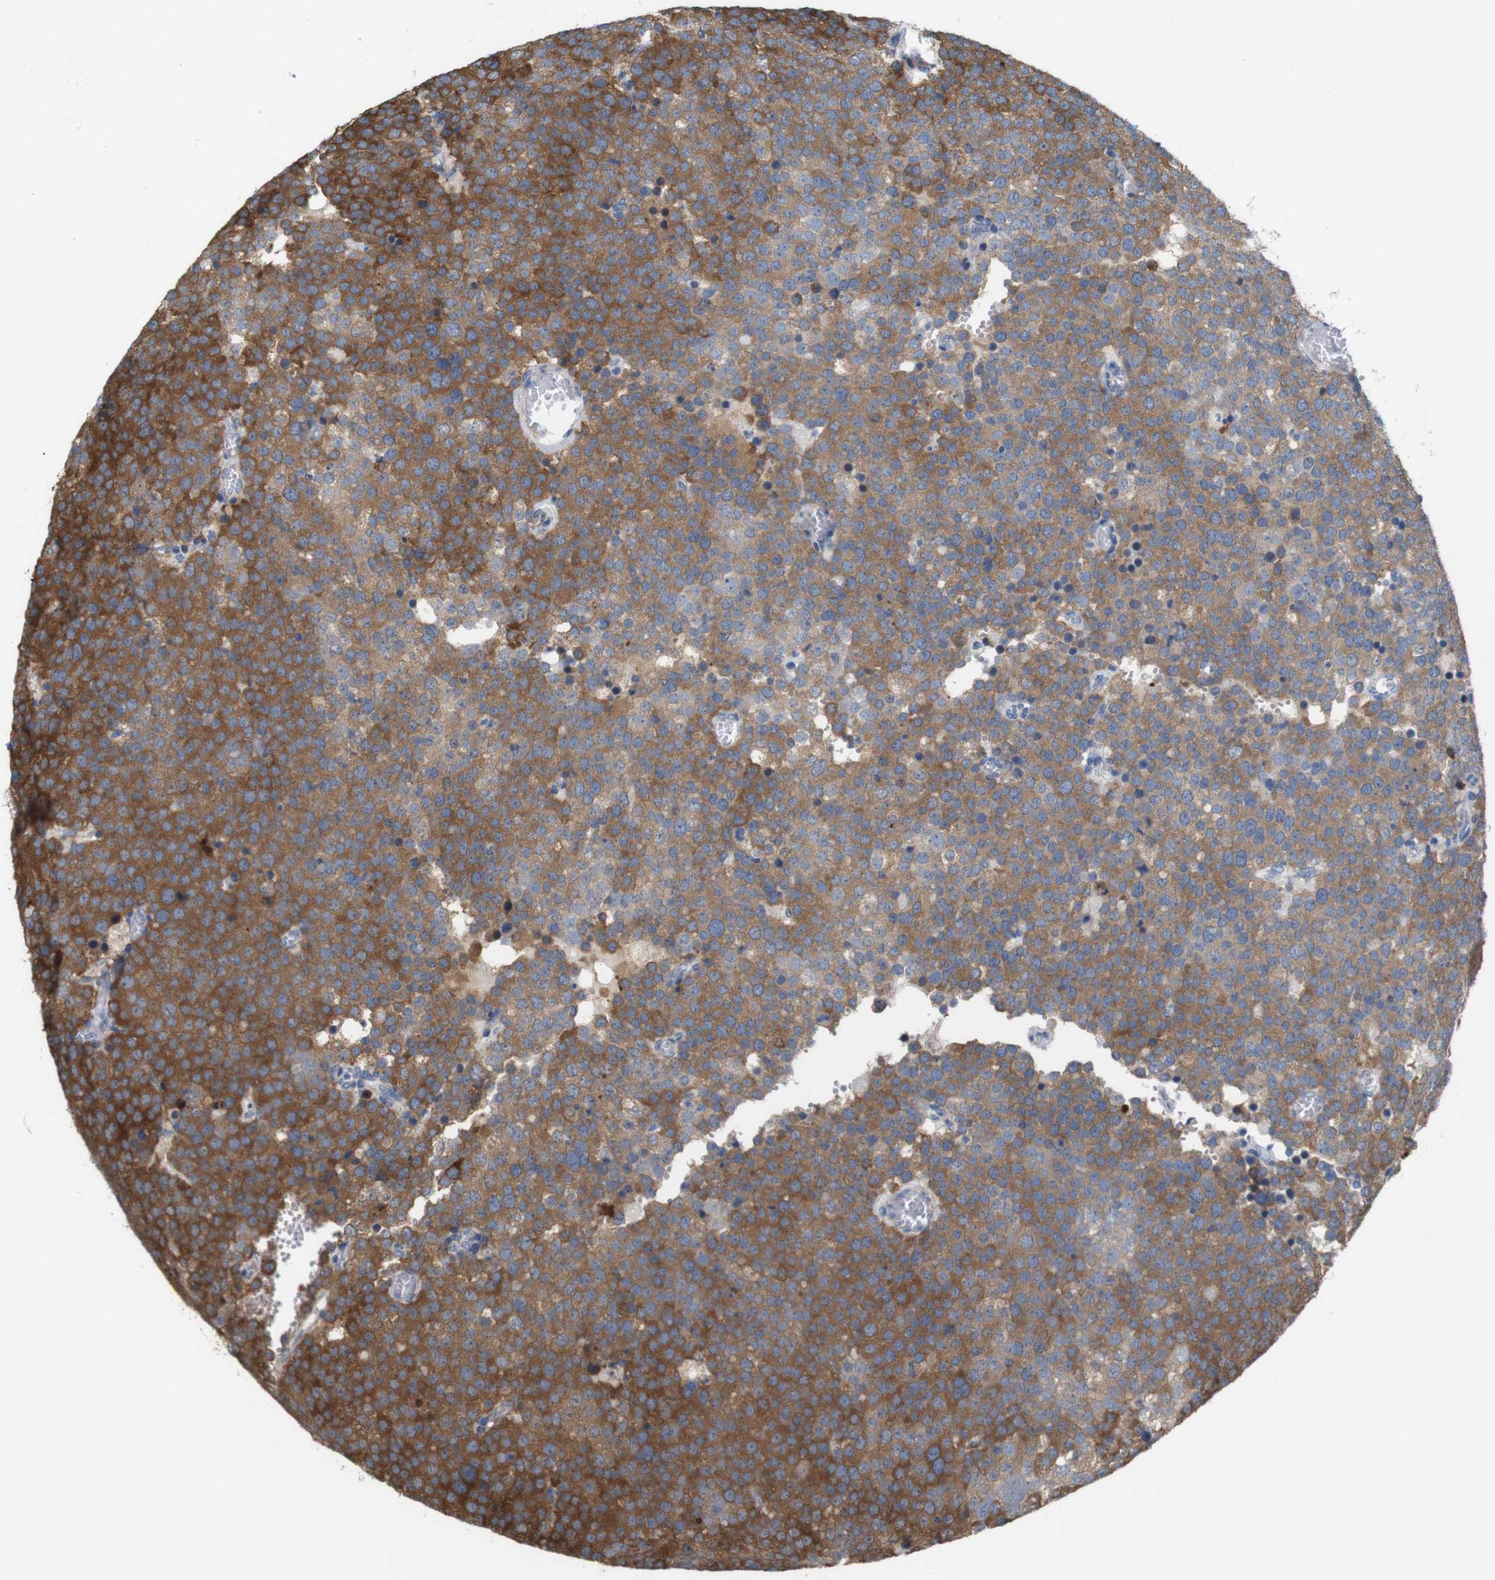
{"staining": {"intensity": "strong", "quantity": ">75%", "location": "cytoplasmic/membranous"}, "tissue": "testis cancer", "cell_type": "Tumor cells", "image_type": "cancer", "snomed": [{"axis": "morphology", "description": "Normal tissue, NOS"}, {"axis": "morphology", "description": "Seminoma, NOS"}, {"axis": "topography", "description": "Testis"}], "caption": "Immunohistochemistry (IHC) (DAB (3,3'-diaminobenzidine)) staining of human seminoma (testis) demonstrates strong cytoplasmic/membranous protein expression in approximately >75% of tumor cells. (DAB IHC with brightfield microscopy, high magnification).", "gene": "JPH1", "patient": {"sex": "male", "age": 71}}